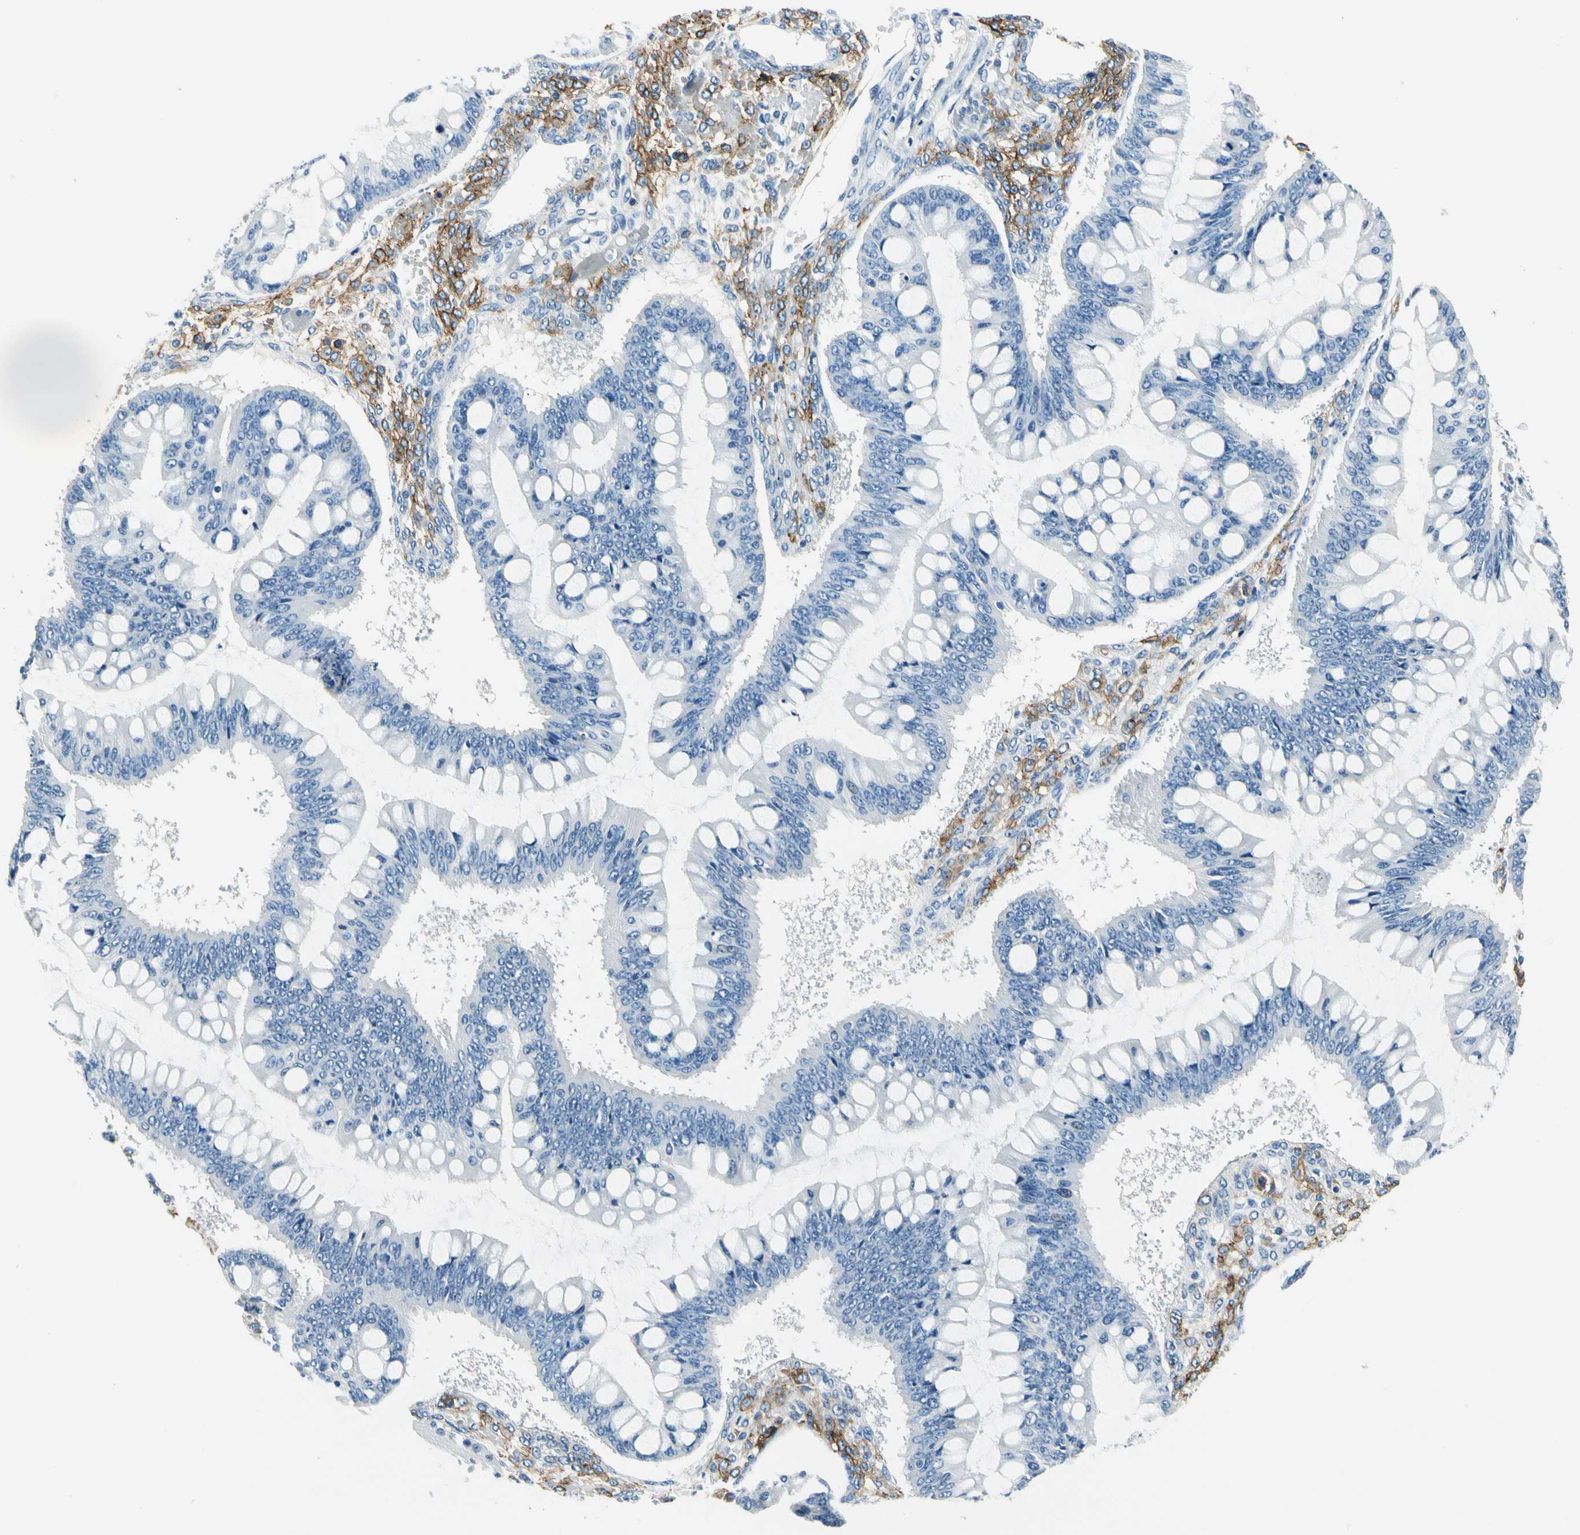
{"staining": {"intensity": "negative", "quantity": "none", "location": "none"}, "tissue": "ovarian cancer", "cell_type": "Tumor cells", "image_type": "cancer", "snomed": [{"axis": "morphology", "description": "Cystadenocarcinoma, mucinous, NOS"}, {"axis": "topography", "description": "Ovary"}], "caption": "Immunohistochemistry image of mucinous cystadenocarcinoma (ovarian) stained for a protein (brown), which demonstrates no staining in tumor cells.", "gene": "TGFBR3", "patient": {"sex": "female", "age": 73}}